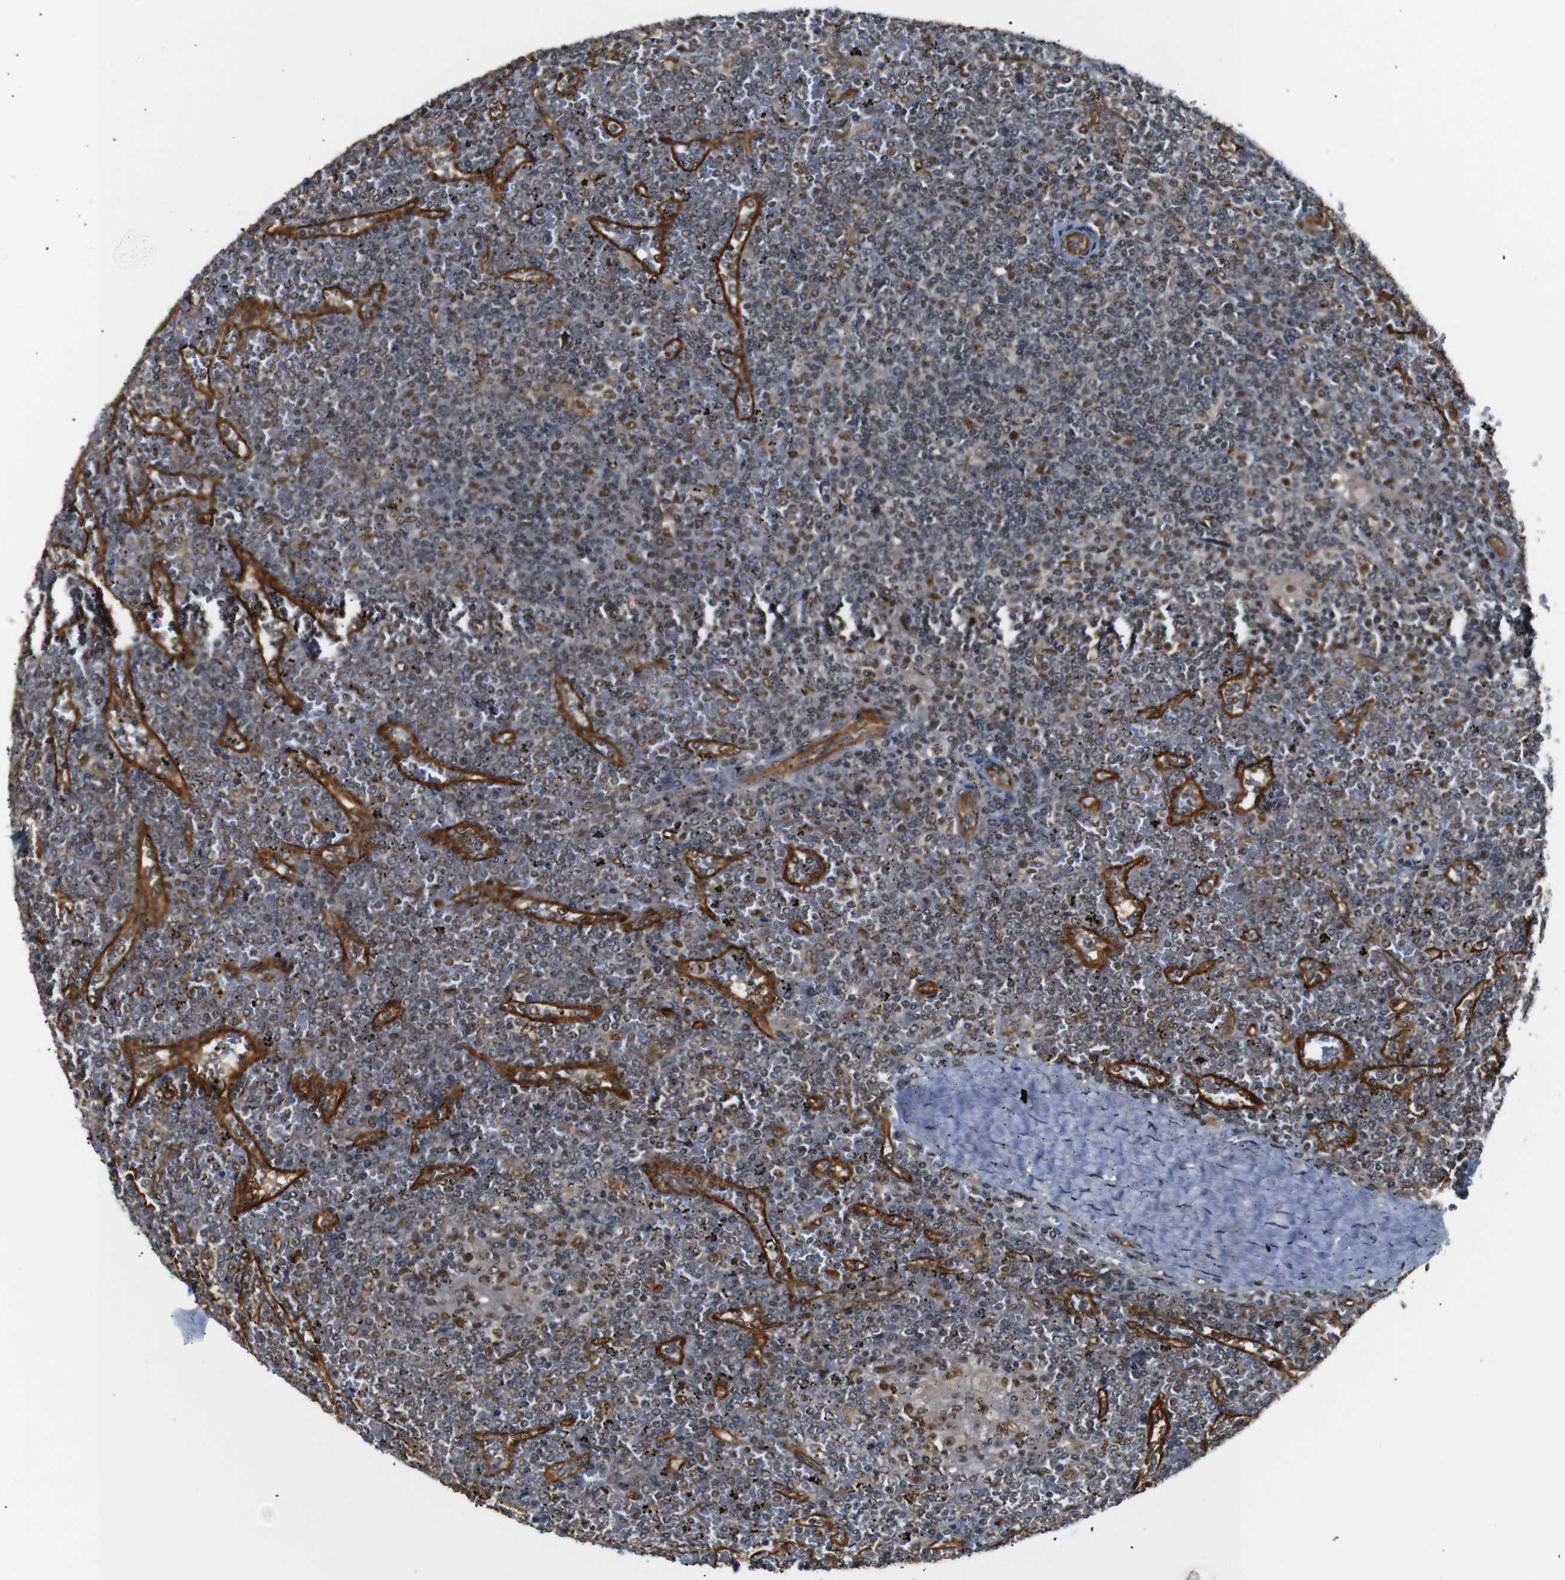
{"staining": {"intensity": "moderate", "quantity": "25%-75%", "location": "nuclear"}, "tissue": "lymphoma", "cell_type": "Tumor cells", "image_type": "cancer", "snomed": [{"axis": "morphology", "description": "Malignant lymphoma, non-Hodgkin's type, Low grade"}, {"axis": "topography", "description": "Spleen"}], "caption": "Lymphoma stained with a protein marker shows moderate staining in tumor cells.", "gene": "PARN", "patient": {"sex": "female", "age": 19}}